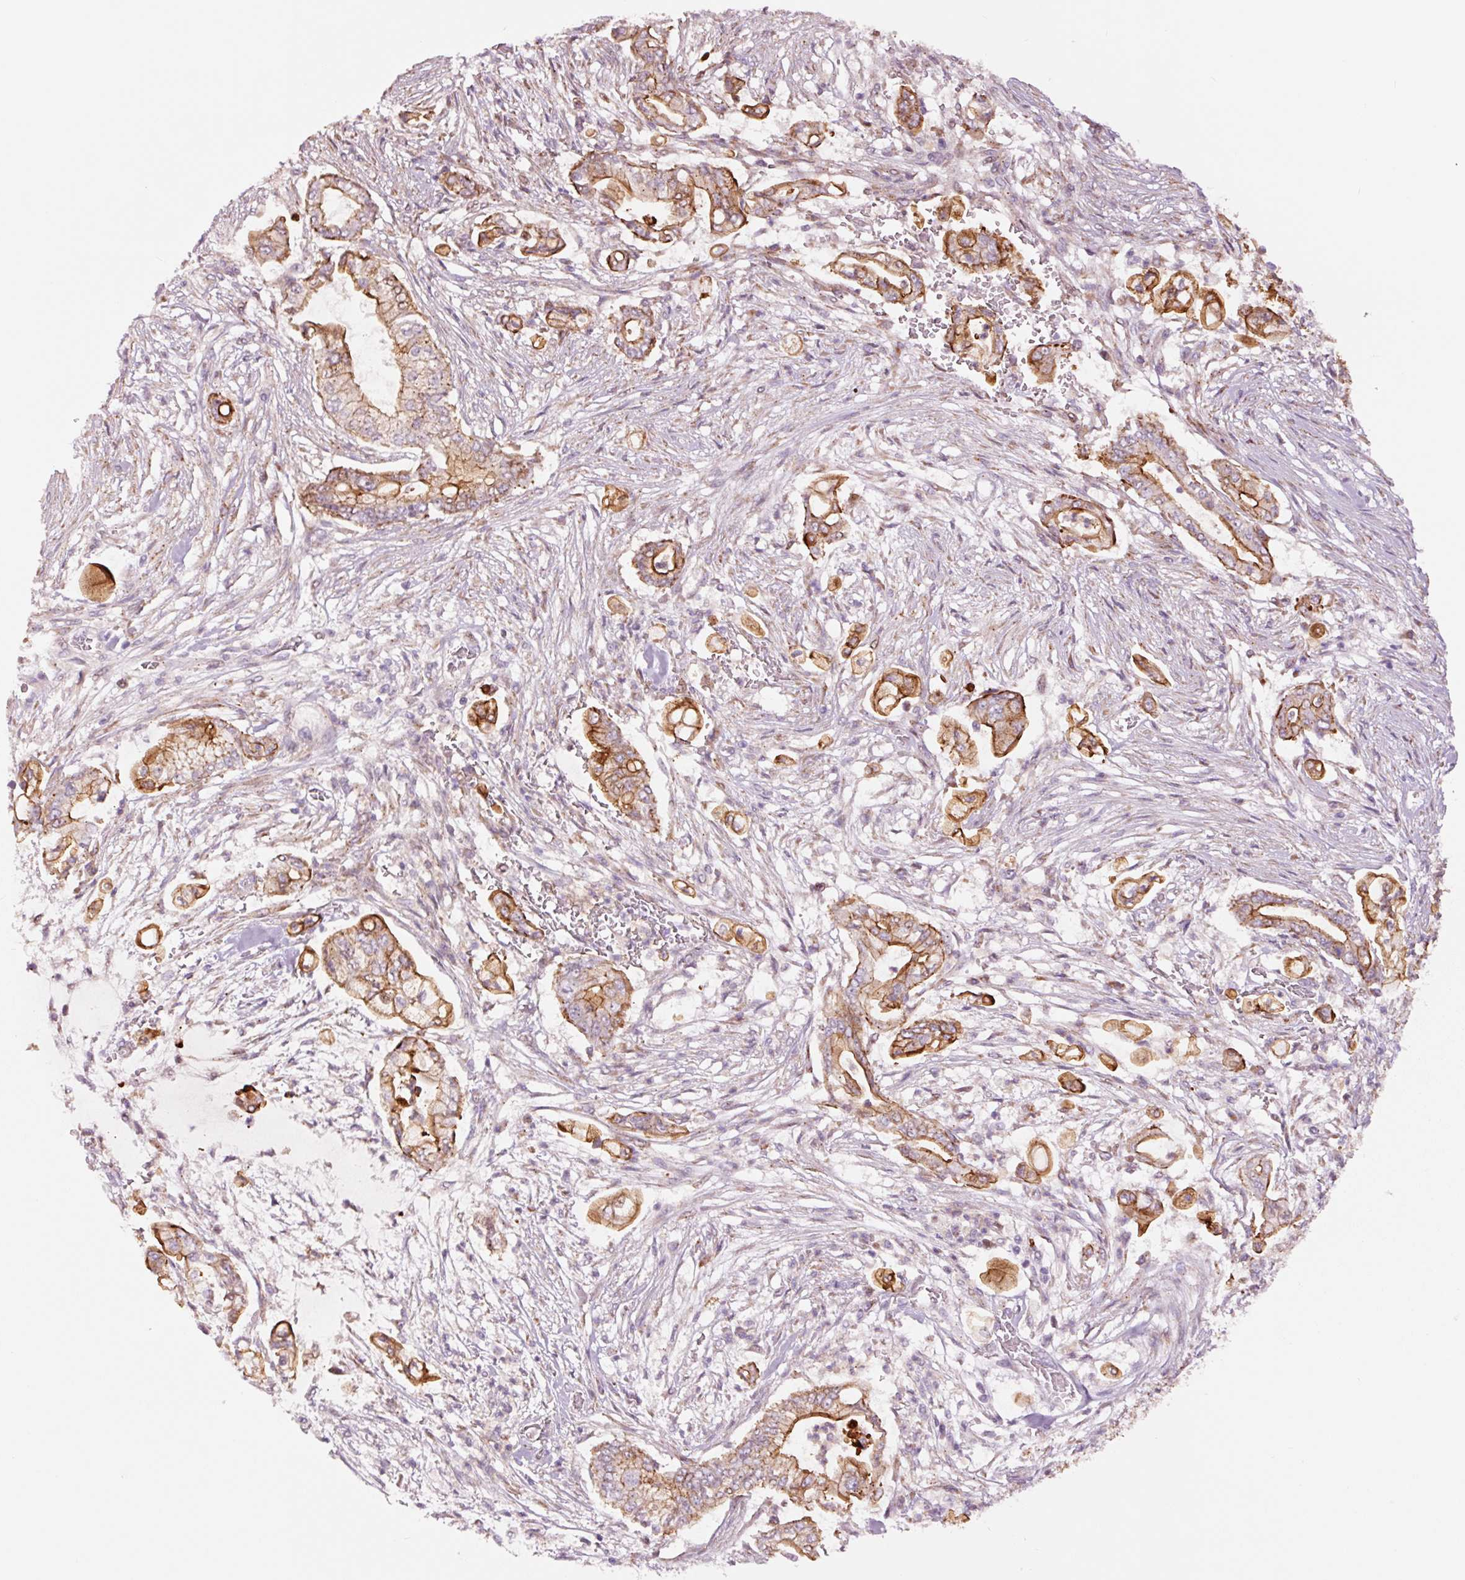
{"staining": {"intensity": "strong", "quantity": ">75%", "location": "cytoplasmic/membranous"}, "tissue": "pancreatic cancer", "cell_type": "Tumor cells", "image_type": "cancer", "snomed": [{"axis": "morphology", "description": "Adenocarcinoma, NOS"}, {"axis": "topography", "description": "Pancreas"}], "caption": "Pancreatic cancer (adenocarcinoma) stained with a brown dye reveals strong cytoplasmic/membranous positive expression in approximately >75% of tumor cells.", "gene": "DAPP1", "patient": {"sex": "female", "age": 69}}